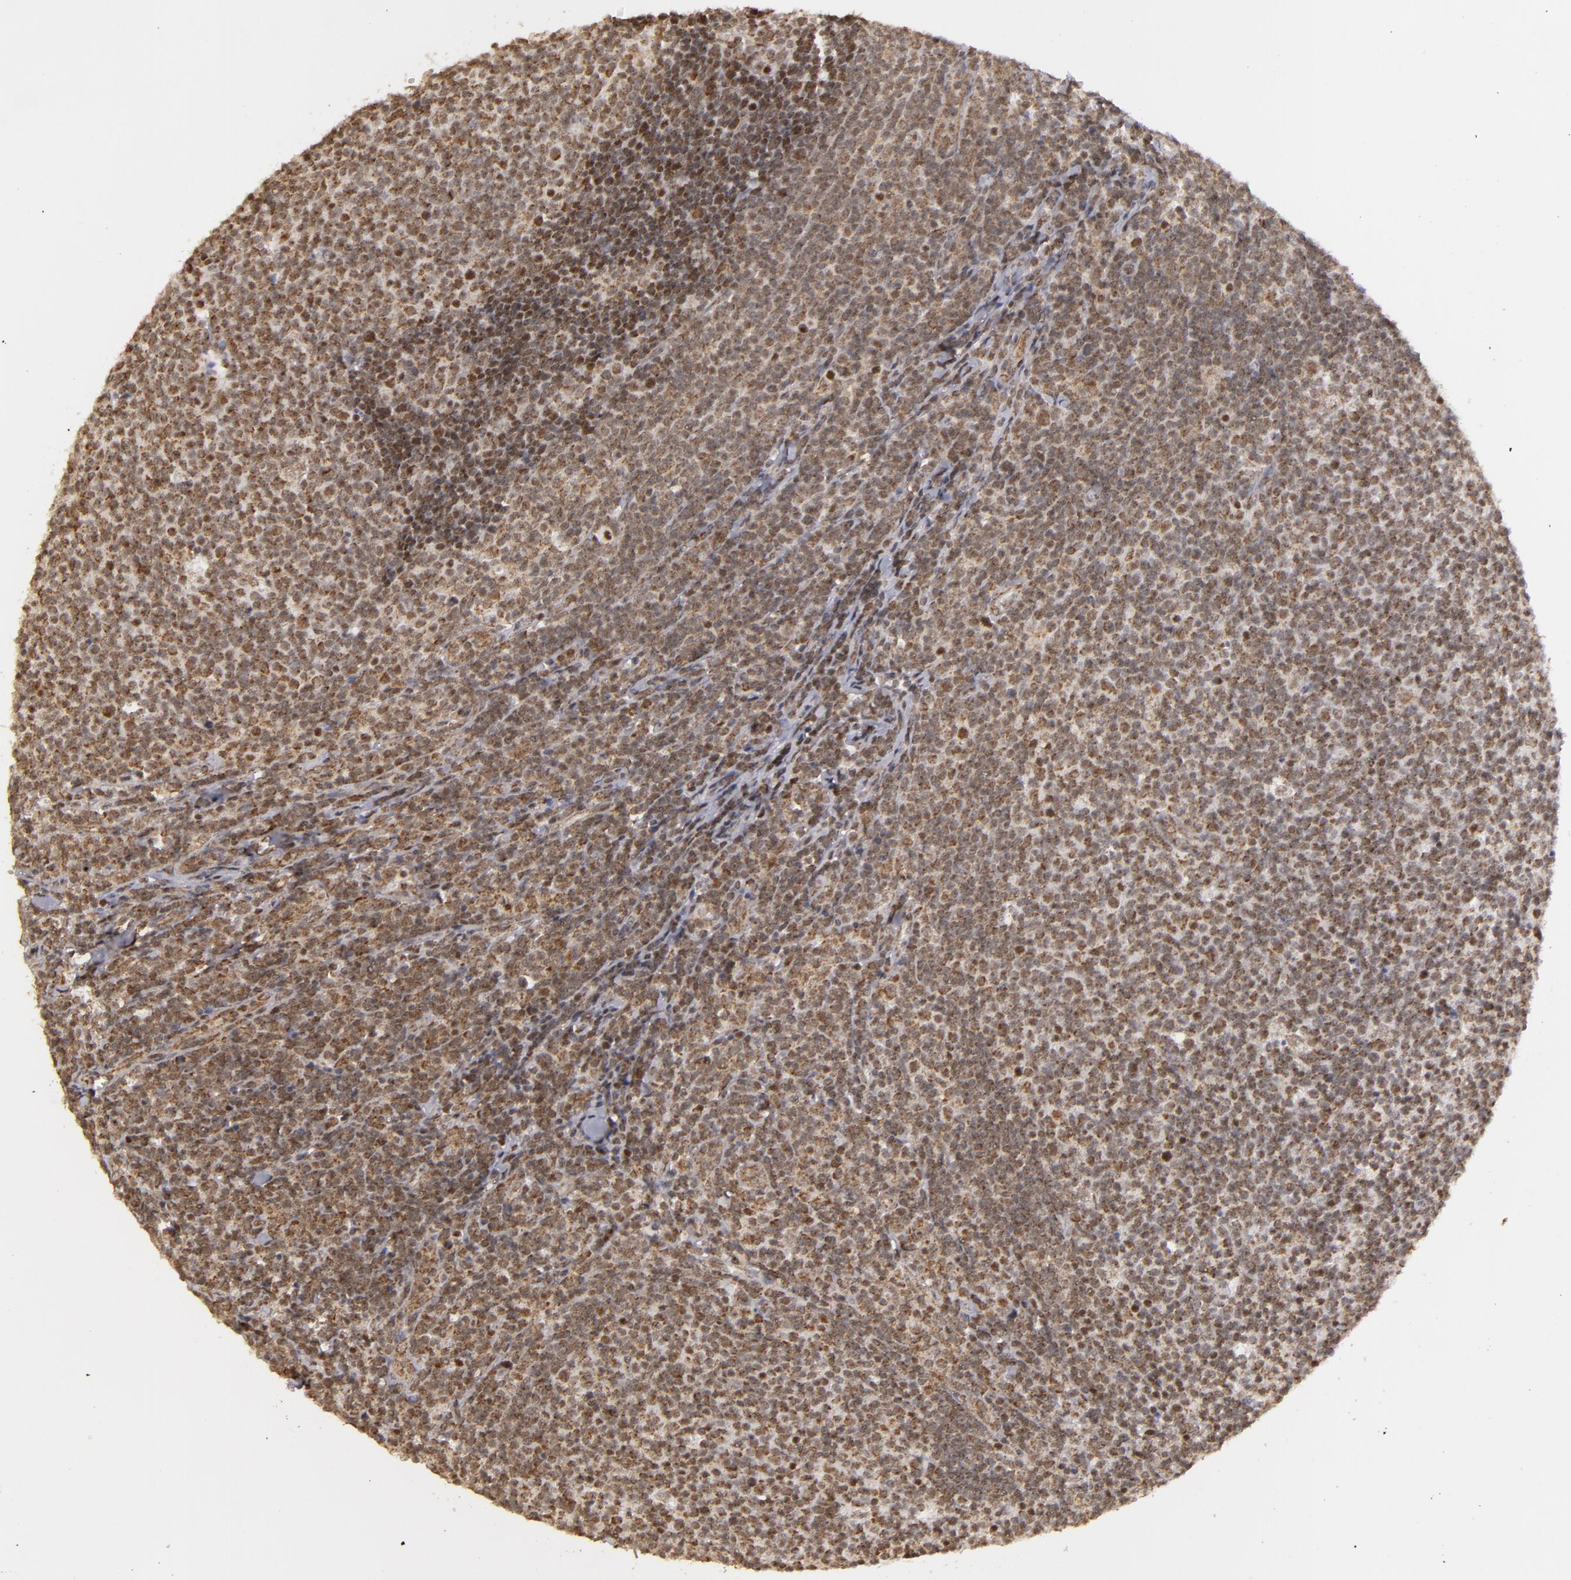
{"staining": {"intensity": "weak", "quantity": ">75%", "location": "cytoplasmic/membranous,nuclear"}, "tissue": "lymphoma", "cell_type": "Tumor cells", "image_type": "cancer", "snomed": [{"axis": "morphology", "description": "Malignant lymphoma, non-Hodgkin's type, Low grade"}, {"axis": "topography", "description": "Lymph node"}], "caption": "A micrograph of human malignant lymphoma, non-Hodgkin's type (low-grade) stained for a protein exhibits weak cytoplasmic/membranous and nuclear brown staining in tumor cells.", "gene": "MXD1", "patient": {"sex": "male", "age": 74}}